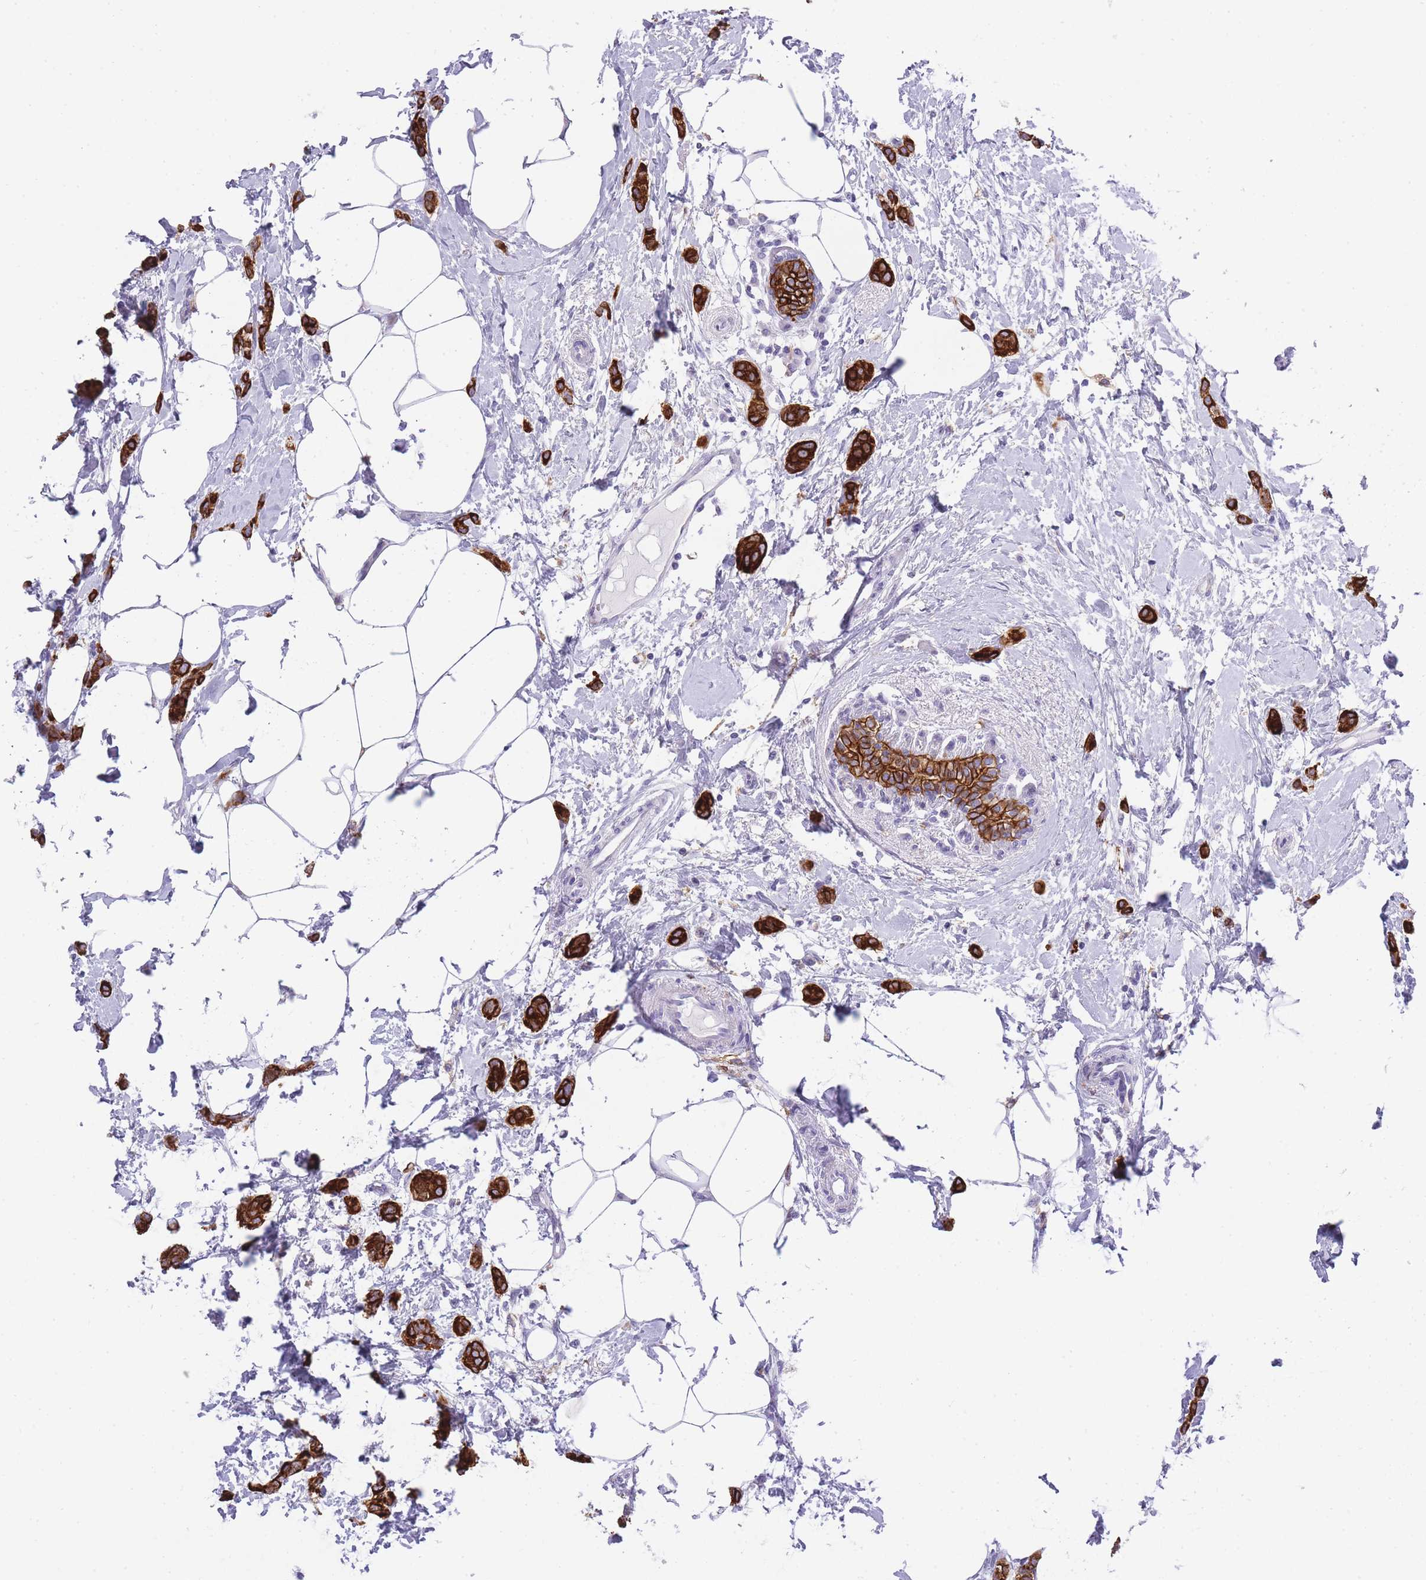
{"staining": {"intensity": "strong", "quantity": ">75%", "location": "cytoplasmic/membranous"}, "tissue": "breast cancer", "cell_type": "Tumor cells", "image_type": "cancer", "snomed": [{"axis": "morphology", "description": "Duct carcinoma"}, {"axis": "topography", "description": "Breast"}], "caption": "This histopathology image exhibits immunohistochemistry (IHC) staining of breast cancer, with high strong cytoplasmic/membranous expression in approximately >75% of tumor cells.", "gene": "RADX", "patient": {"sex": "female", "age": 72}}